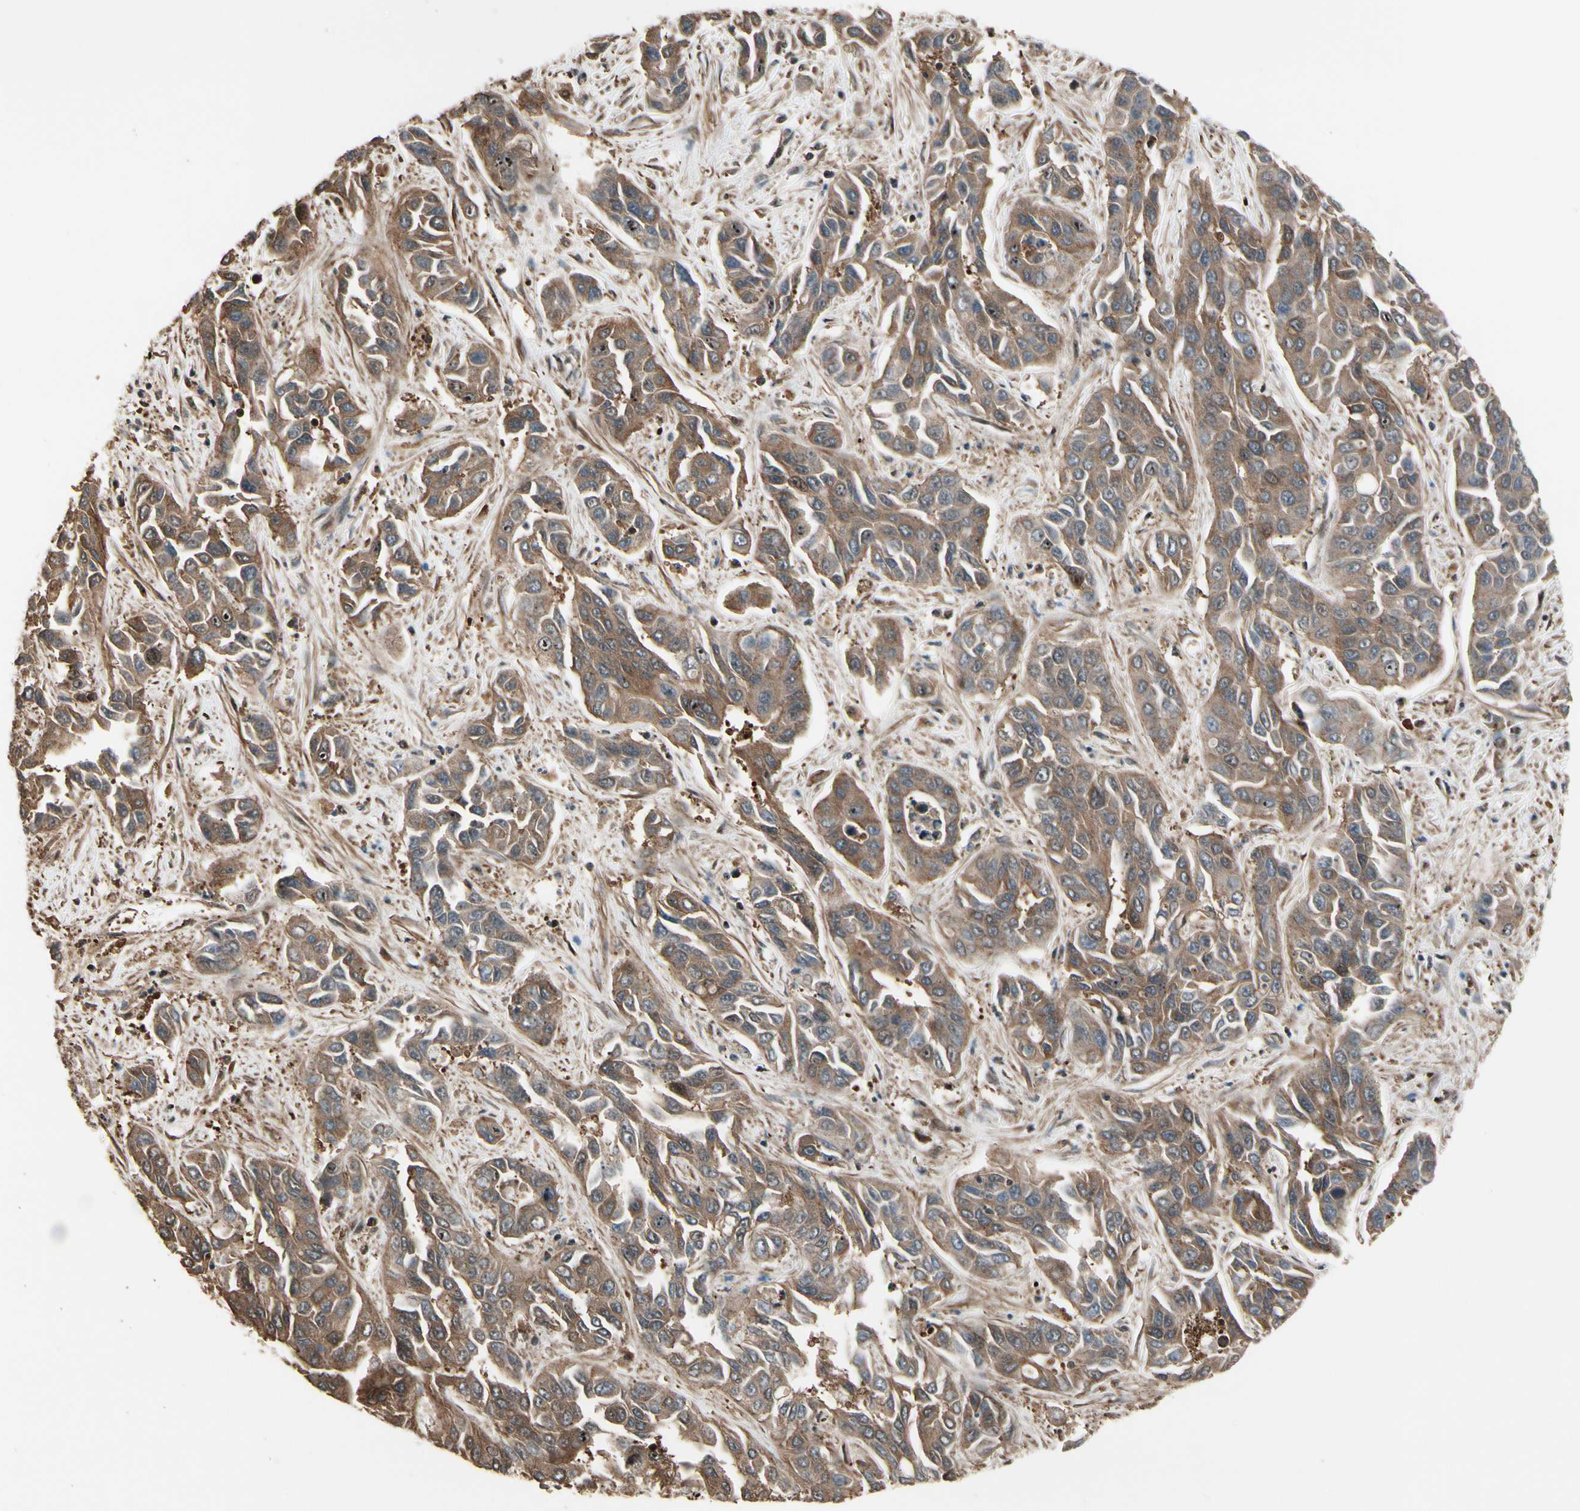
{"staining": {"intensity": "weak", "quantity": "25%-75%", "location": "cytoplasmic/membranous"}, "tissue": "liver cancer", "cell_type": "Tumor cells", "image_type": "cancer", "snomed": [{"axis": "morphology", "description": "Cholangiocarcinoma"}, {"axis": "topography", "description": "Liver"}], "caption": "Liver cancer (cholangiocarcinoma) stained with a protein marker shows weak staining in tumor cells.", "gene": "CSF1R", "patient": {"sex": "female", "age": 52}}